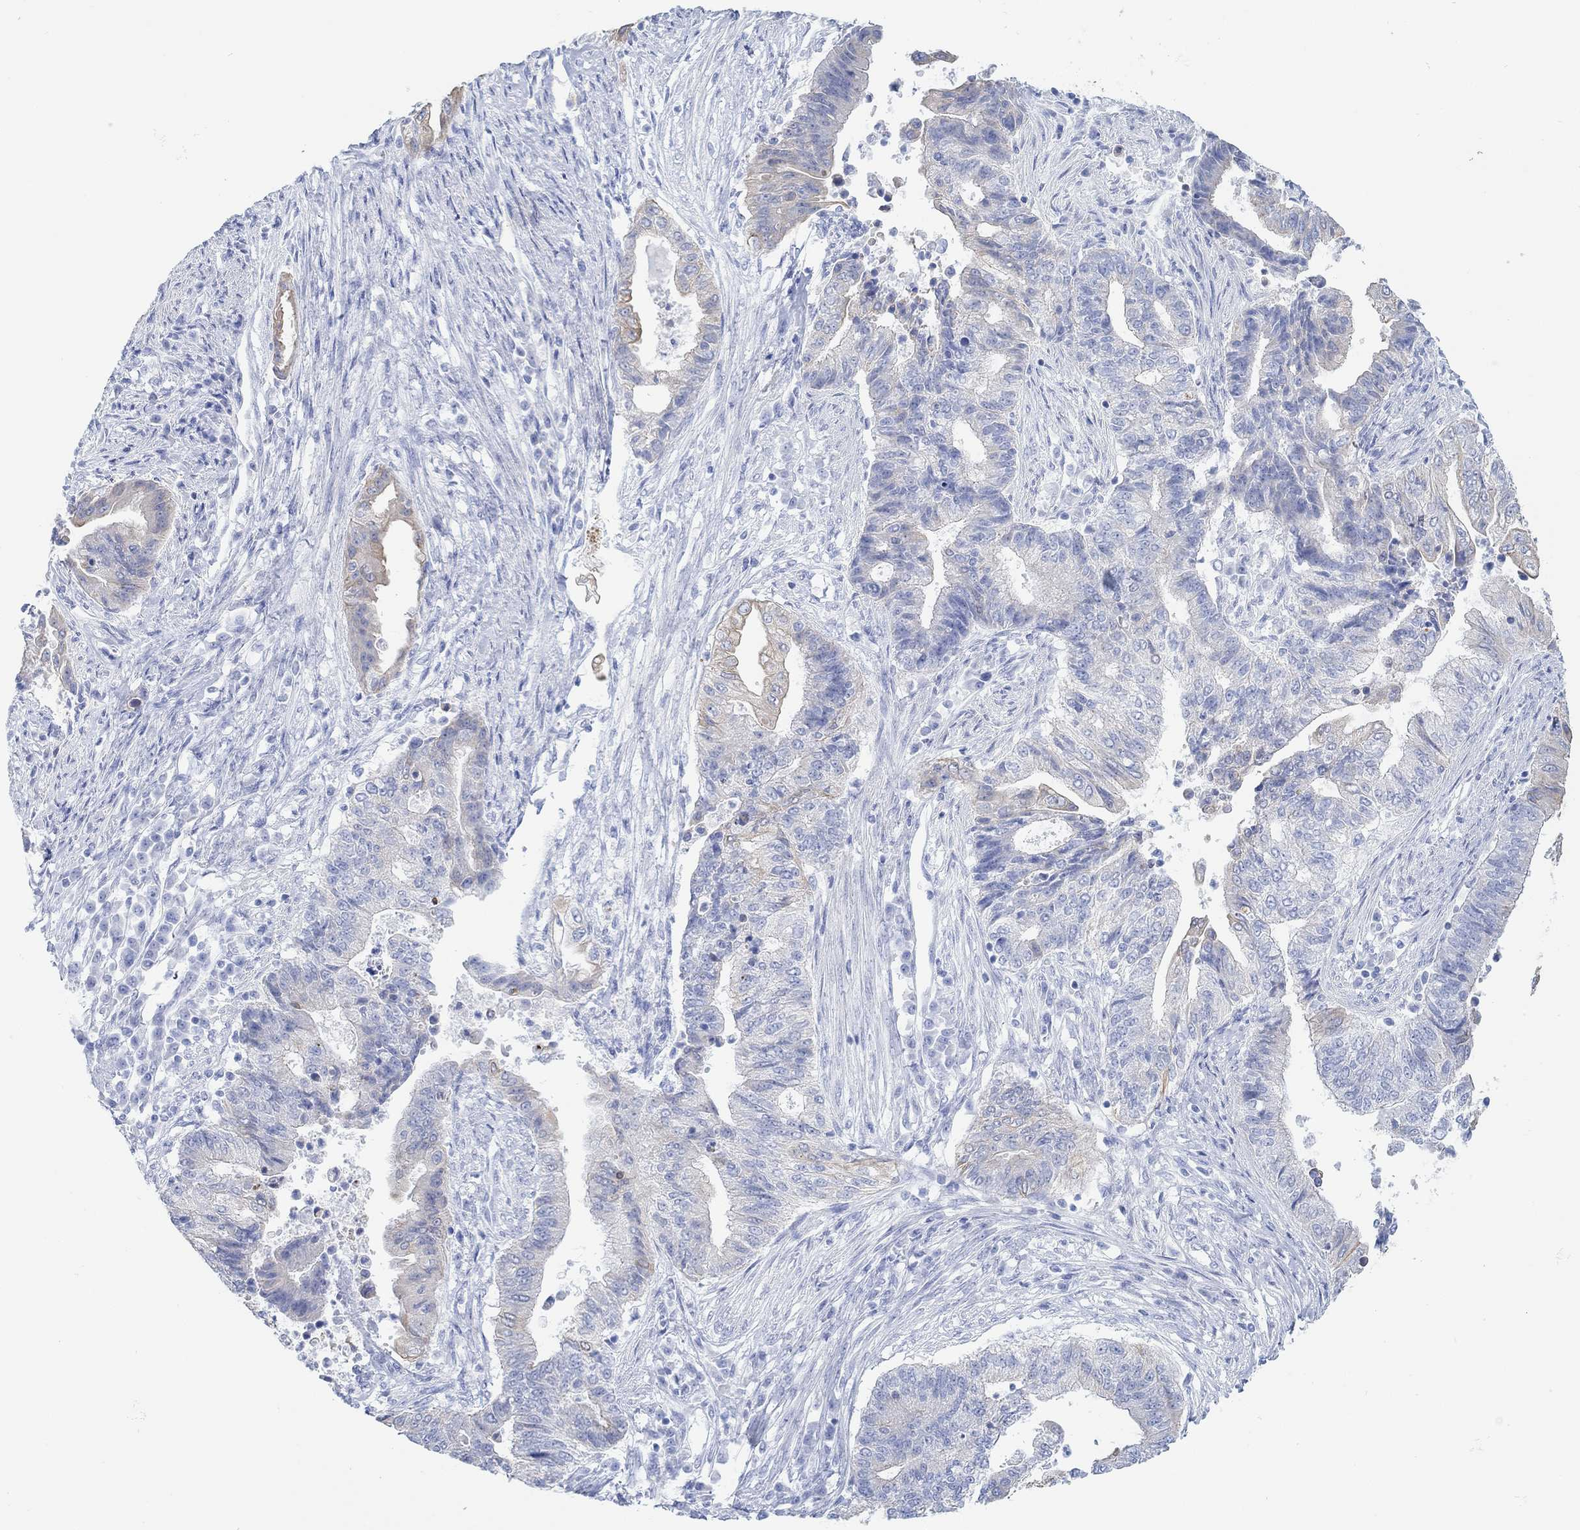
{"staining": {"intensity": "moderate", "quantity": "<25%", "location": "cytoplasmic/membranous"}, "tissue": "endometrial cancer", "cell_type": "Tumor cells", "image_type": "cancer", "snomed": [{"axis": "morphology", "description": "Adenocarcinoma, NOS"}, {"axis": "topography", "description": "Uterus"}, {"axis": "topography", "description": "Endometrium"}], "caption": "Human endometrial adenocarcinoma stained with a protein marker displays moderate staining in tumor cells.", "gene": "AK8", "patient": {"sex": "female", "age": 54}}